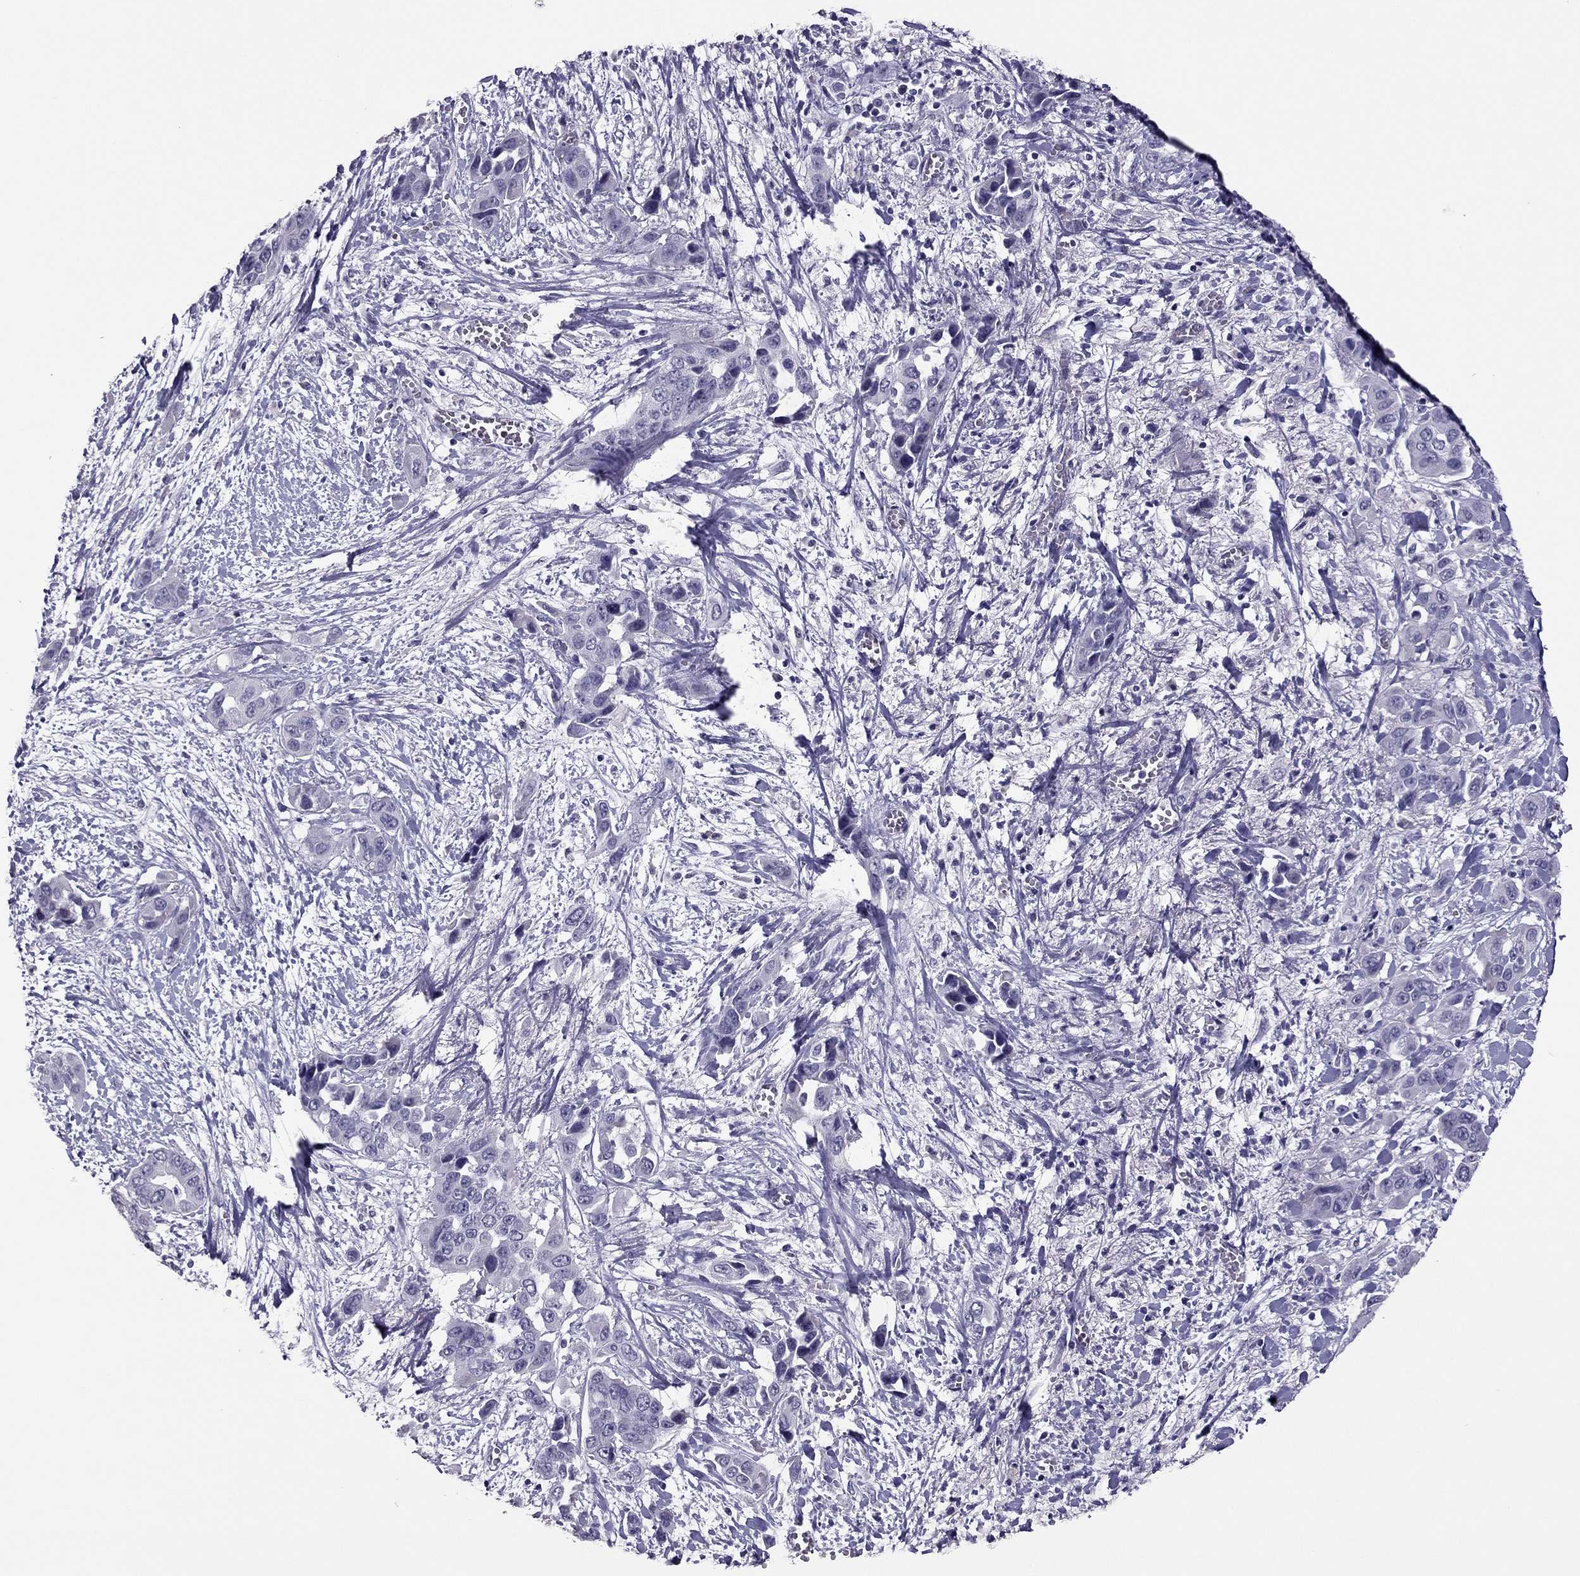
{"staining": {"intensity": "negative", "quantity": "none", "location": "none"}, "tissue": "liver cancer", "cell_type": "Tumor cells", "image_type": "cancer", "snomed": [{"axis": "morphology", "description": "Cholangiocarcinoma"}, {"axis": "topography", "description": "Liver"}], "caption": "High magnification brightfield microscopy of liver cancer (cholangiocarcinoma) stained with DAB (3,3'-diaminobenzidine) (brown) and counterstained with hematoxylin (blue): tumor cells show no significant expression.", "gene": "RHO", "patient": {"sex": "female", "age": 52}}